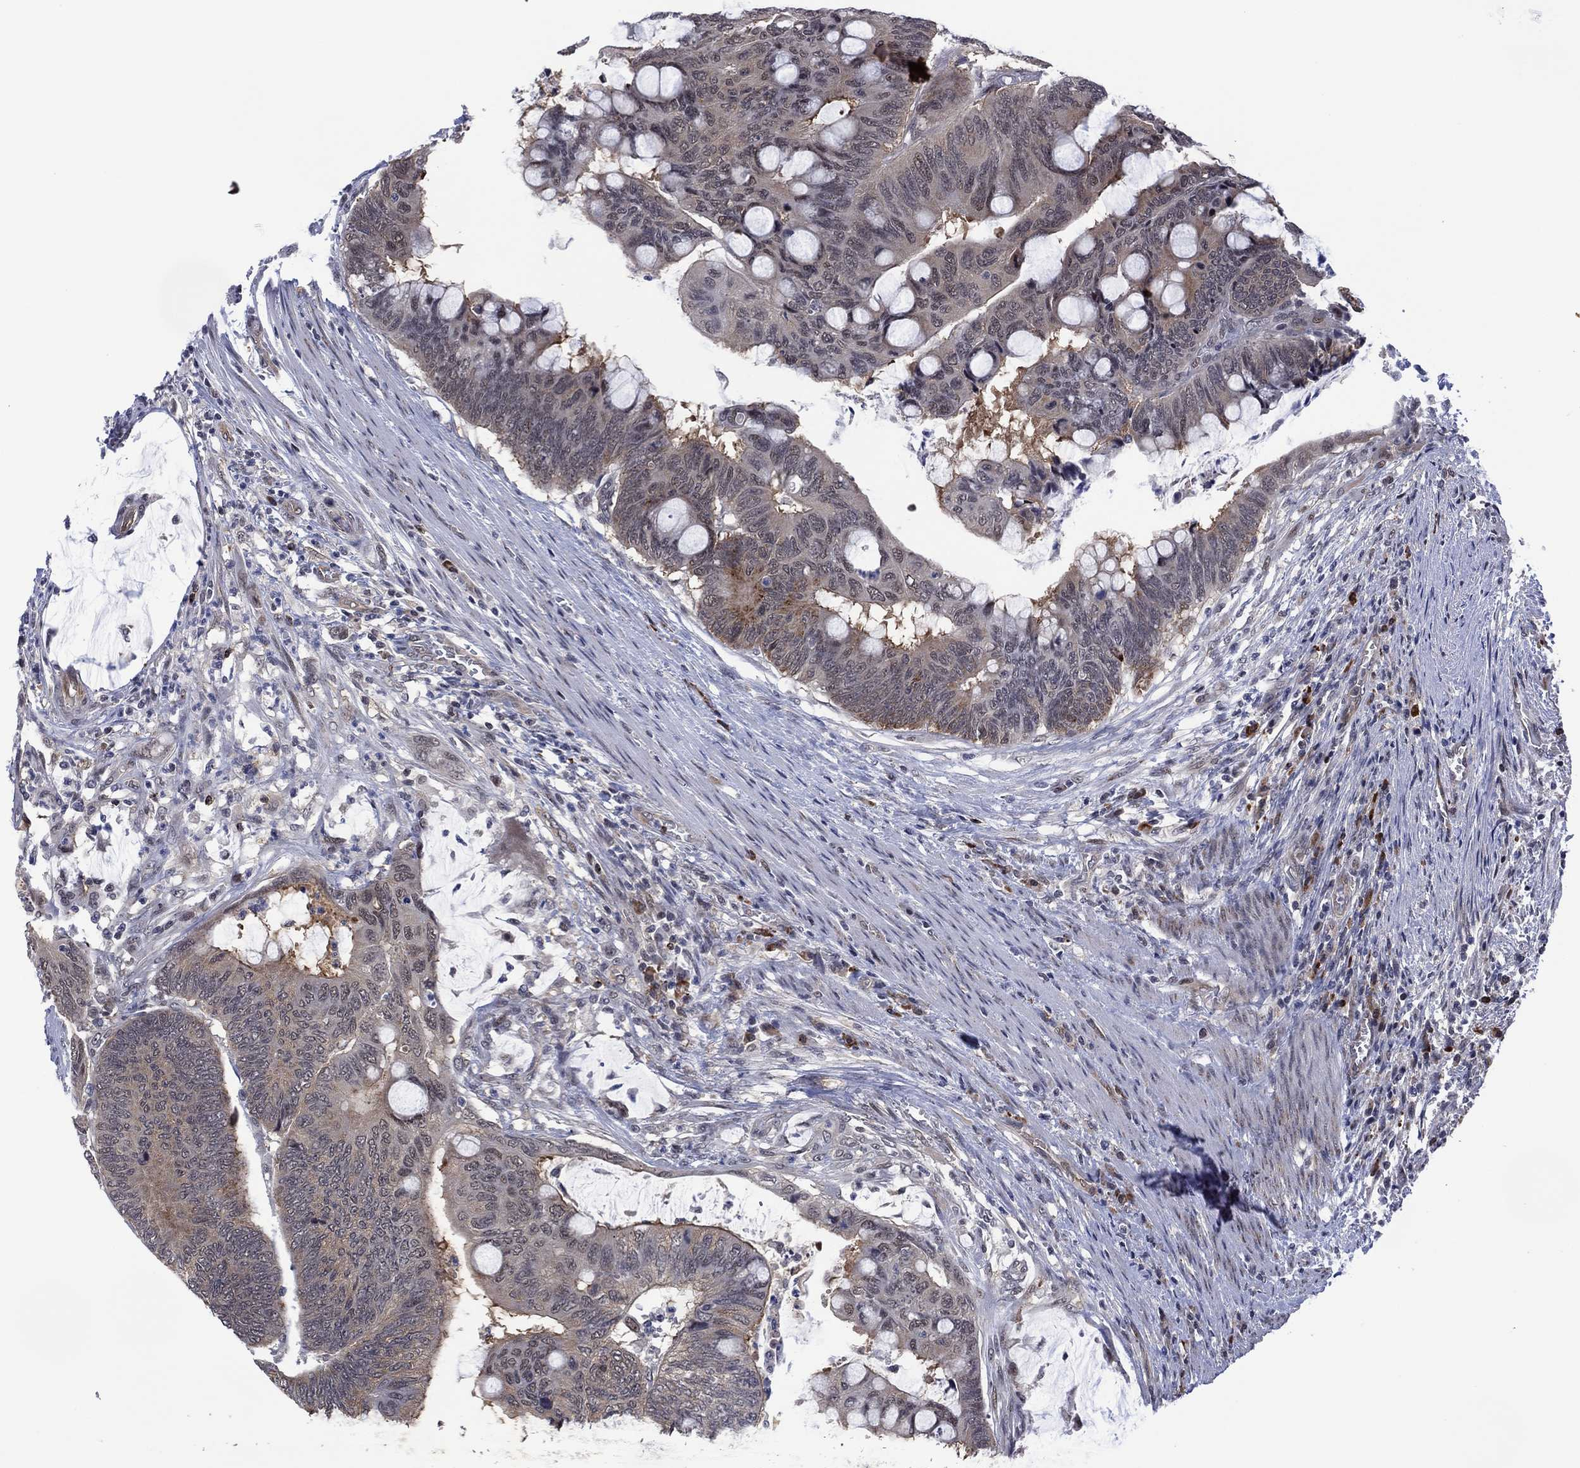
{"staining": {"intensity": "weak", "quantity": "<25%", "location": "cytoplasmic/membranous"}, "tissue": "colorectal cancer", "cell_type": "Tumor cells", "image_type": "cancer", "snomed": [{"axis": "morphology", "description": "Normal tissue, NOS"}, {"axis": "morphology", "description": "Adenocarcinoma, NOS"}, {"axis": "topography", "description": "Rectum"}], "caption": "Immunohistochemistry (IHC) of human colorectal adenocarcinoma demonstrates no expression in tumor cells.", "gene": "DPP4", "patient": {"sex": "male", "age": 92}}